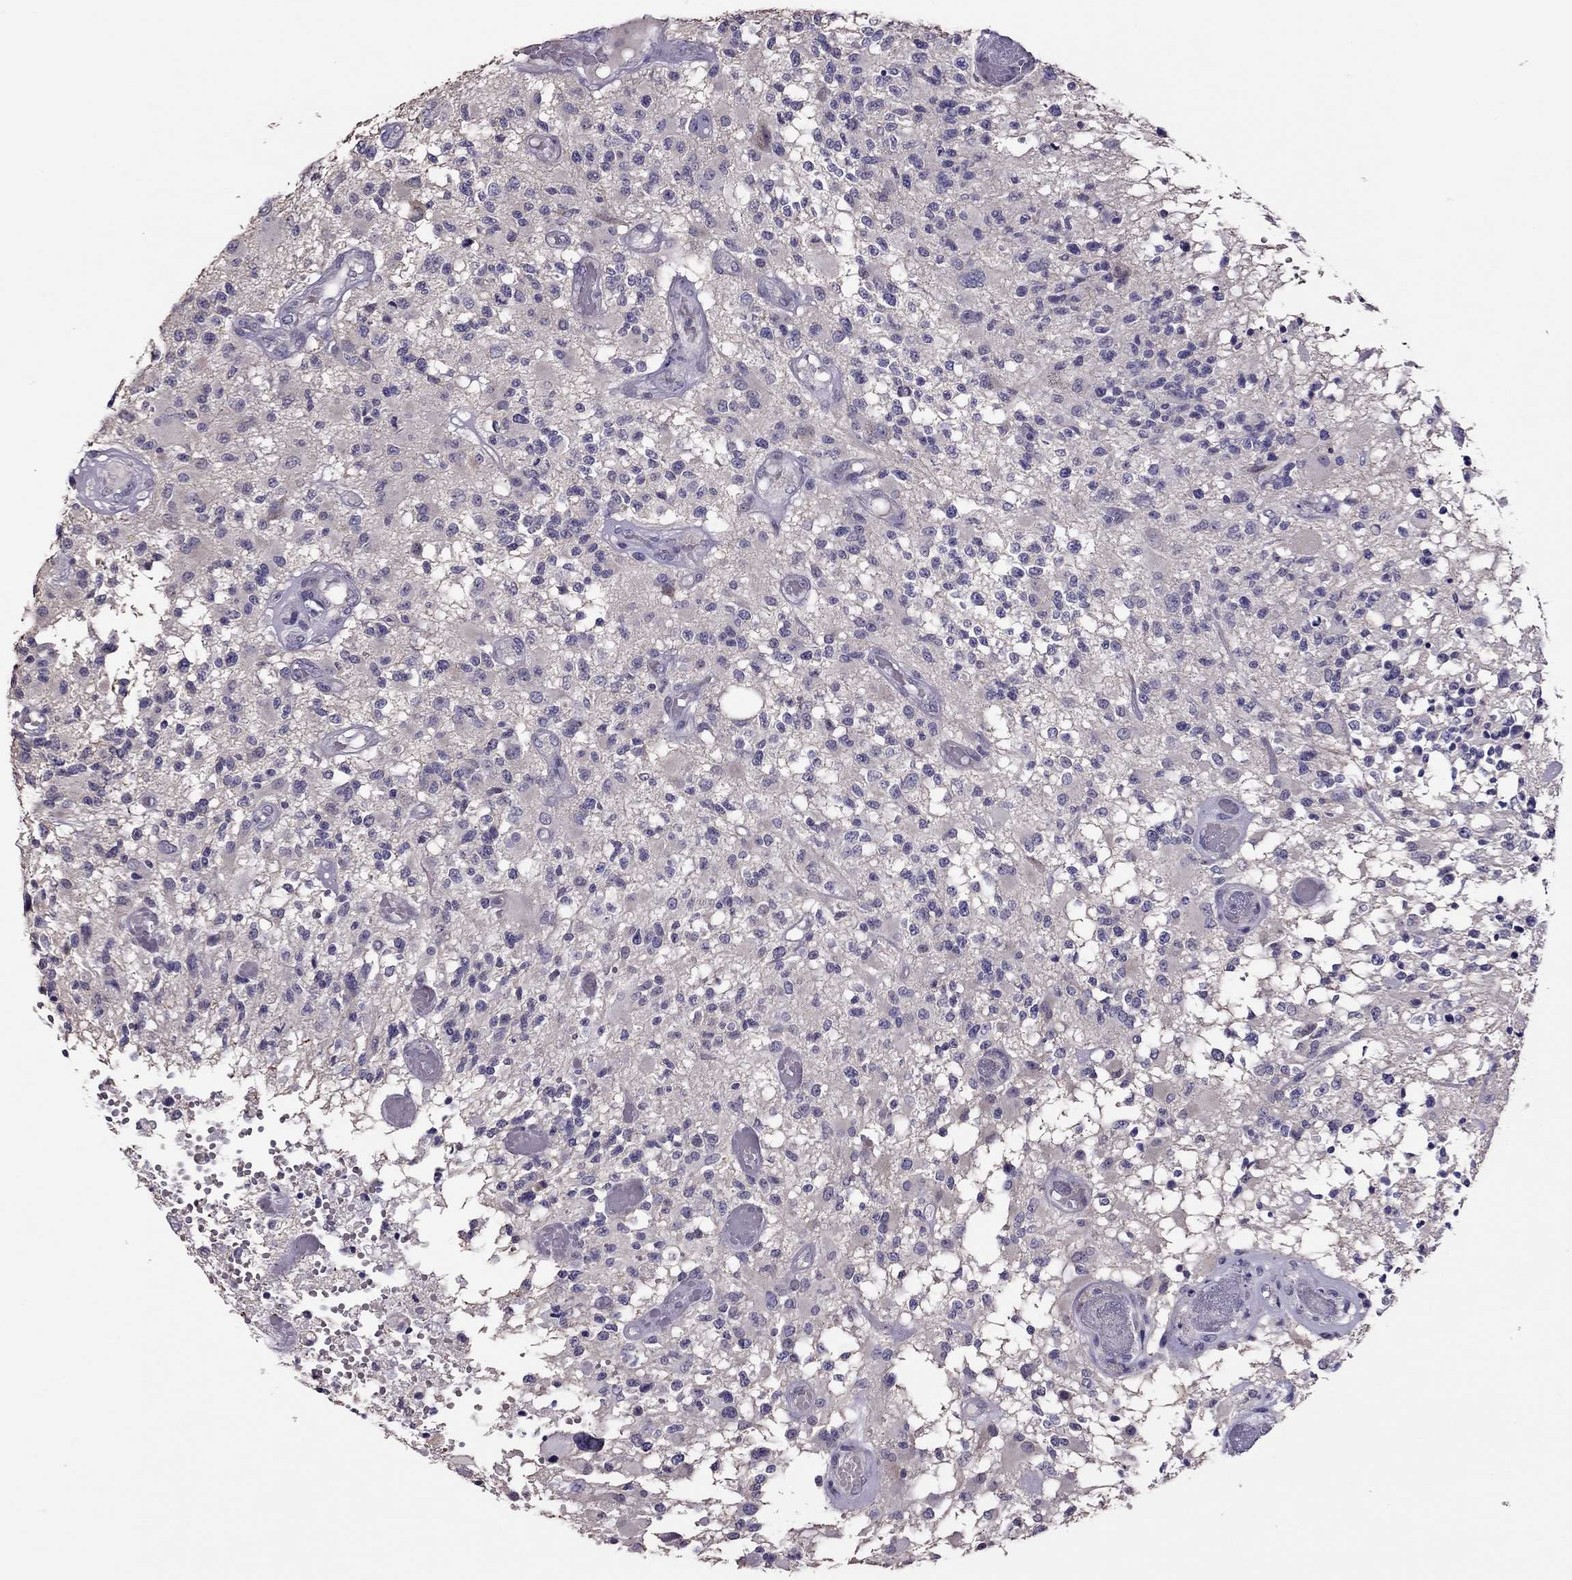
{"staining": {"intensity": "negative", "quantity": "none", "location": "none"}, "tissue": "glioma", "cell_type": "Tumor cells", "image_type": "cancer", "snomed": [{"axis": "morphology", "description": "Glioma, malignant, High grade"}, {"axis": "topography", "description": "Brain"}], "caption": "DAB immunohistochemical staining of human malignant glioma (high-grade) shows no significant expression in tumor cells.", "gene": "LRRC46", "patient": {"sex": "female", "age": 63}}